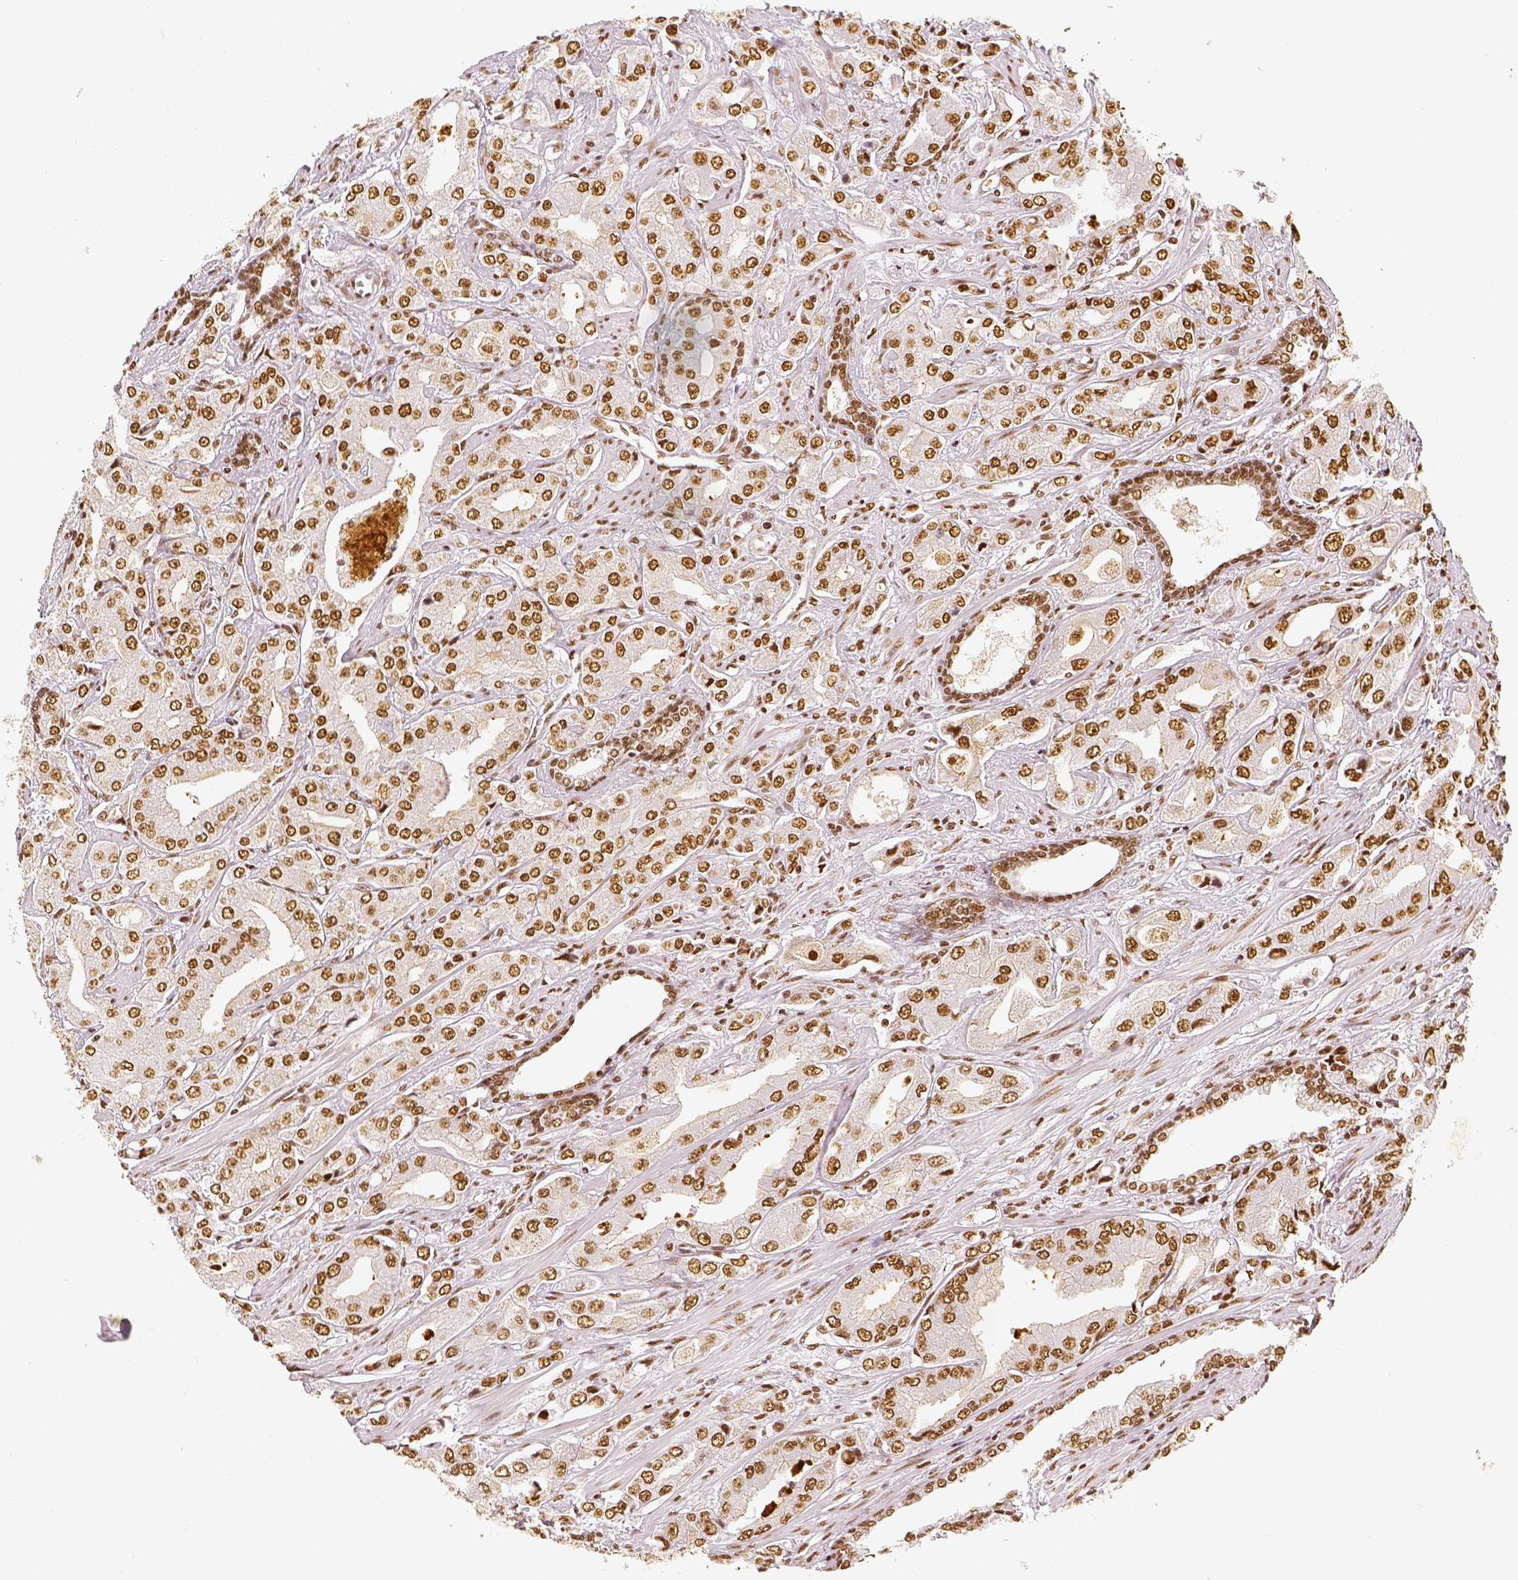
{"staining": {"intensity": "moderate", "quantity": ">75%", "location": "nuclear"}, "tissue": "prostate cancer", "cell_type": "Tumor cells", "image_type": "cancer", "snomed": [{"axis": "morphology", "description": "Adenocarcinoma, Low grade"}, {"axis": "topography", "description": "Prostate"}], "caption": "This photomicrograph displays immunohistochemistry staining of prostate adenocarcinoma (low-grade), with medium moderate nuclear staining in approximately >75% of tumor cells.", "gene": "KDM5B", "patient": {"sex": "male", "age": 60}}